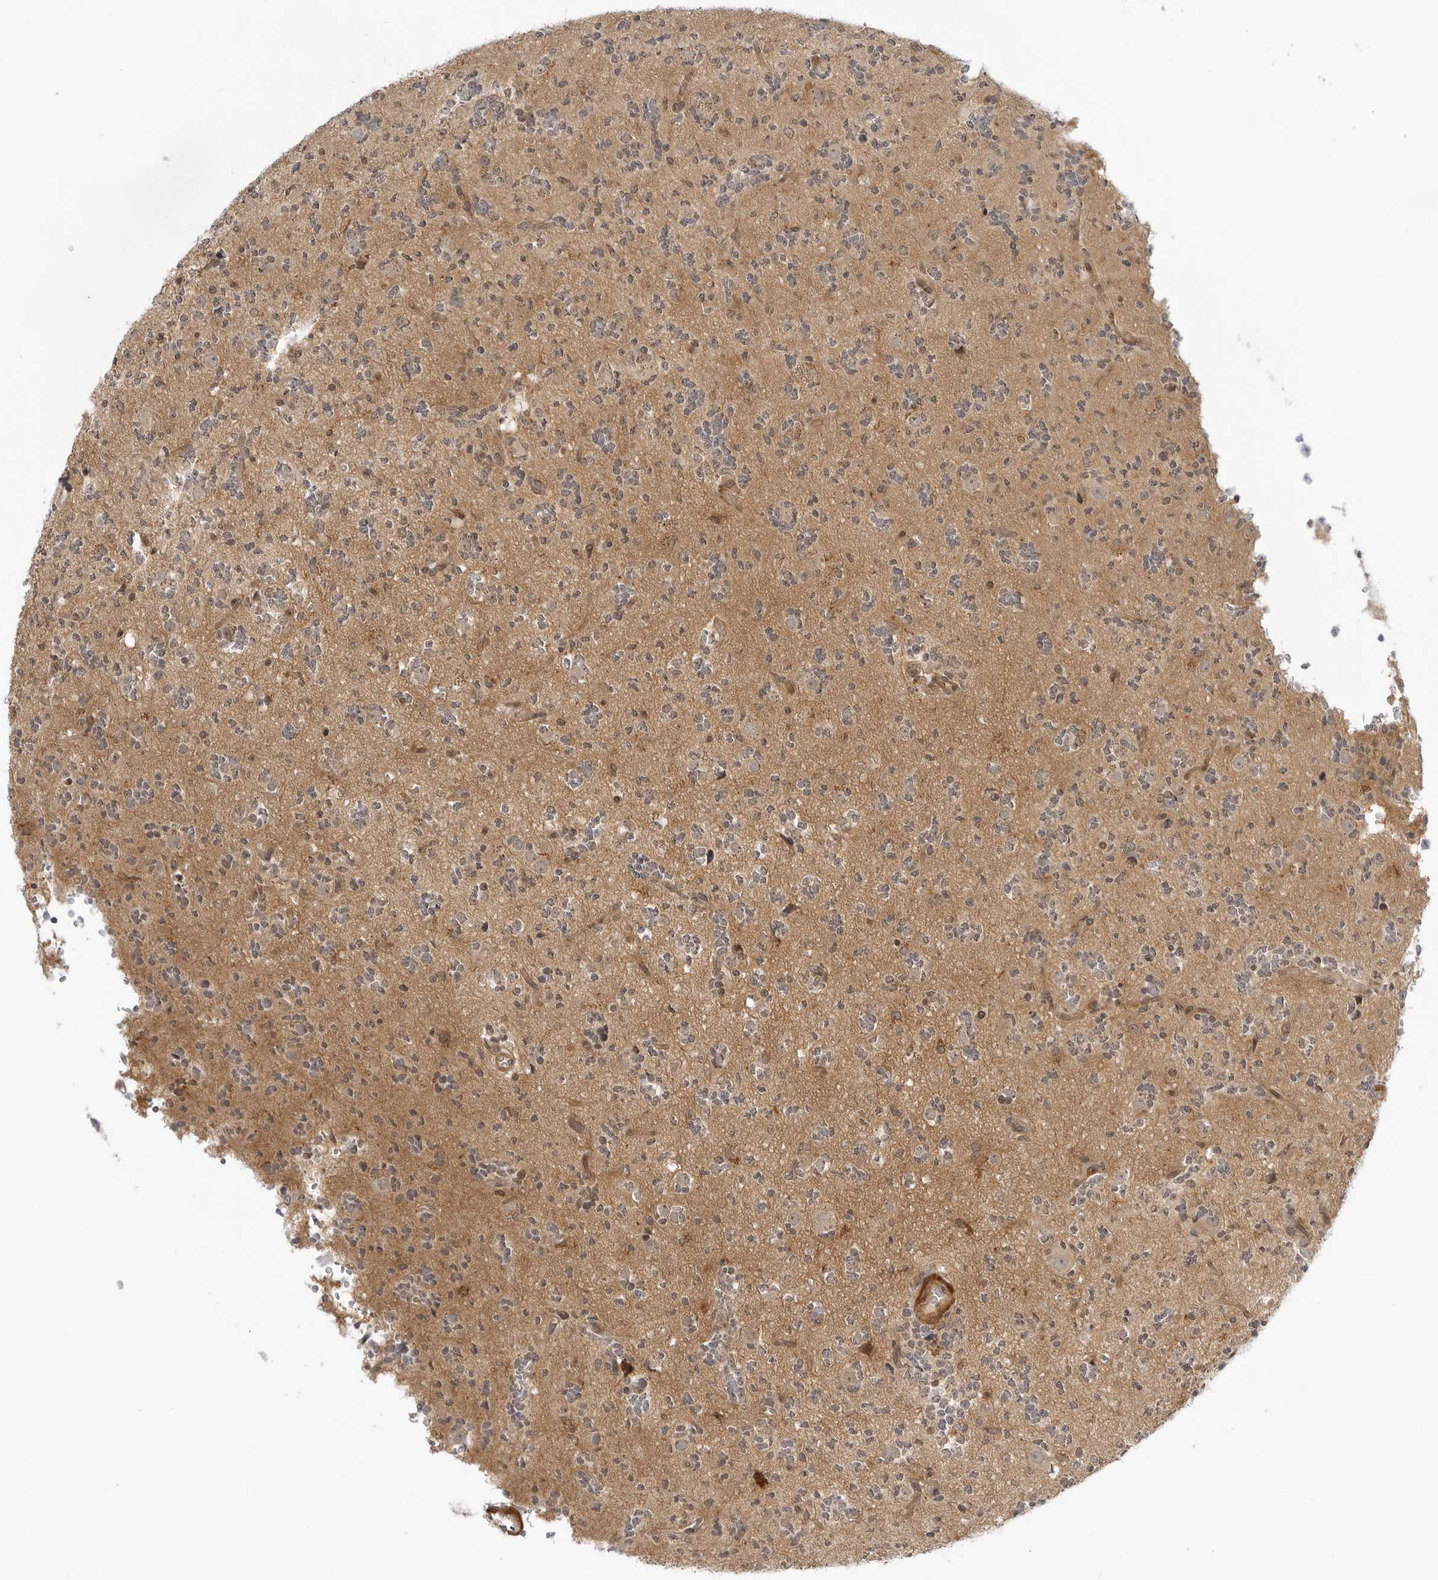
{"staining": {"intensity": "weak", "quantity": "<25%", "location": "nuclear"}, "tissue": "glioma", "cell_type": "Tumor cells", "image_type": "cancer", "snomed": [{"axis": "morphology", "description": "Glioma, malignant, High grade"}, {"axis": "topography", "description": "Brain"}], "caption": "High magnification brightfield microscopy of malignant glioma (high-grade) stained with DAB (brown) and counterstained with hematoxylin (blue): tumor cells show no significant expression.", "gene": "MAP2K5", "patient": {"sex": "female", "age": 62}}